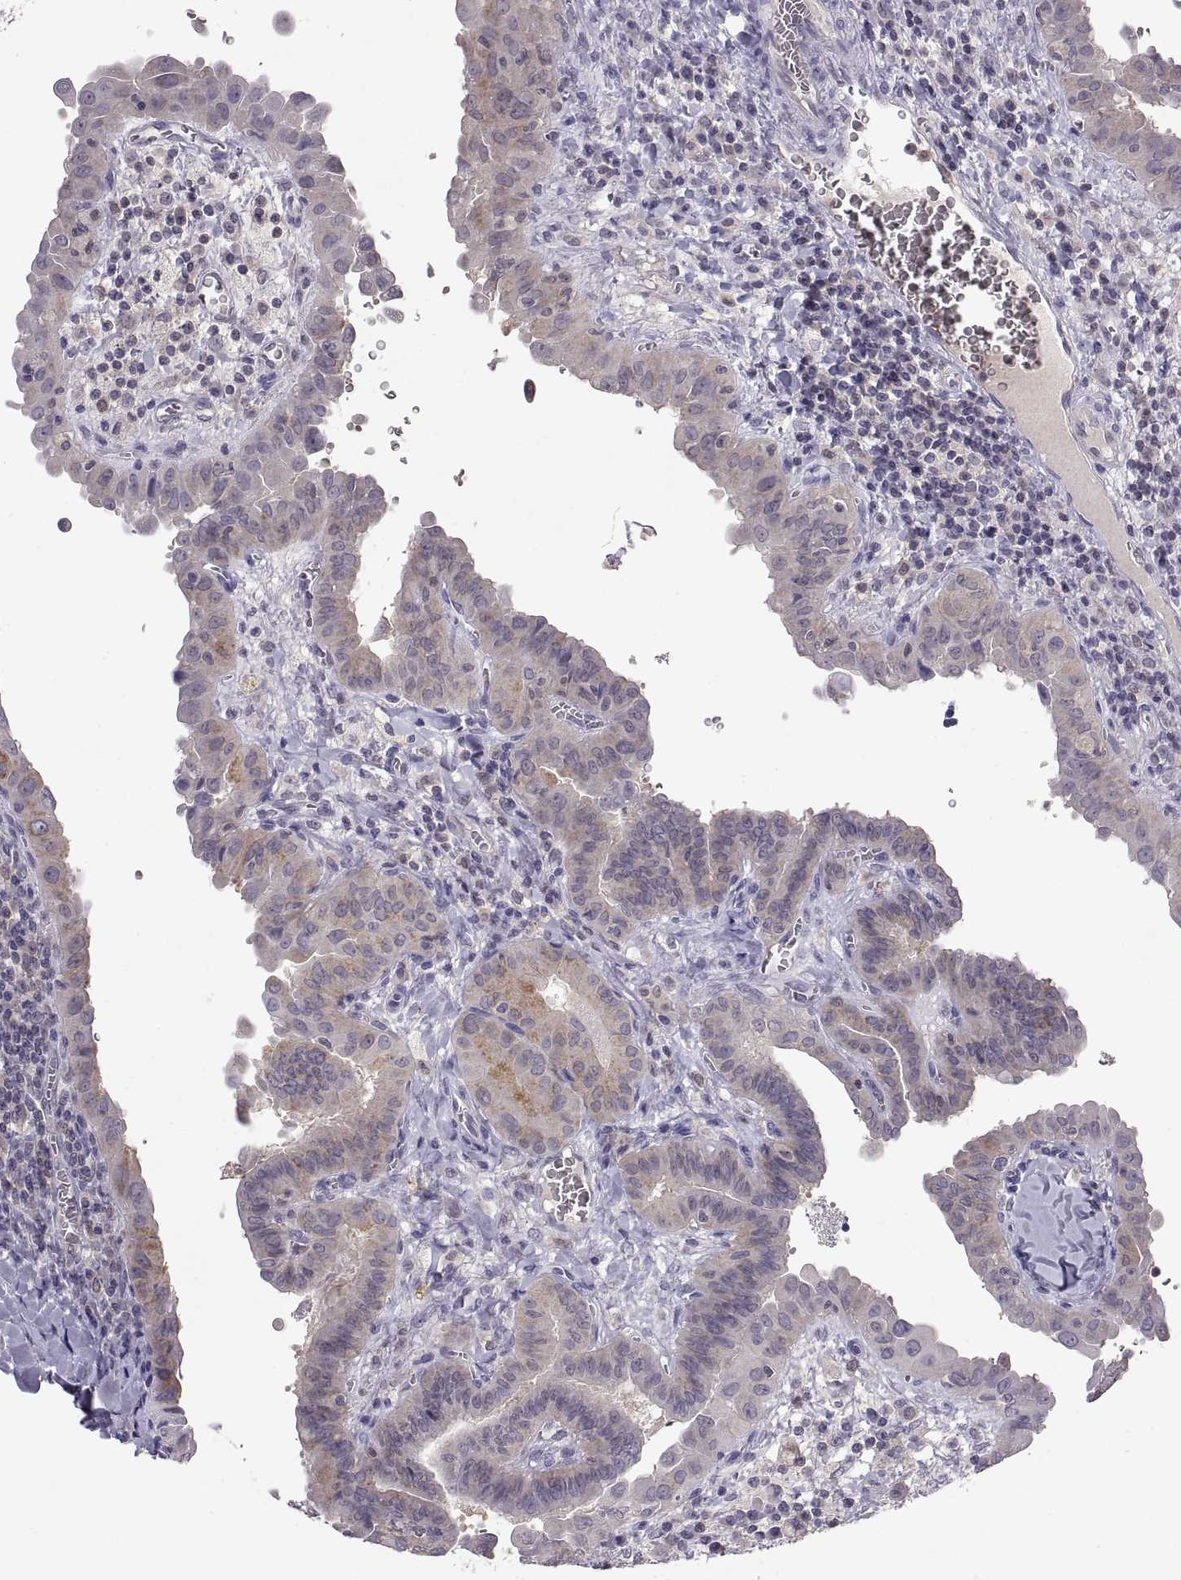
{"staining": {"intensity": "negative", "quantity": "none", "location": "none"}, "tissue": "thyroid cancer", "cell_type": "Tumor cells", "image_type": "cancer", "snomed": [{"axis": "morphology", "description": "Papillary adenocarcinoma, NOS"}, {"axis": "topography", "description": "Thyroid gland"}], "caption": "Protein analysis of thyroid papillary adenocarcinoma displays no significant expression in tumor cells.", "gene": "FGF9", "patient": {"sex": "female", "age": 37}}